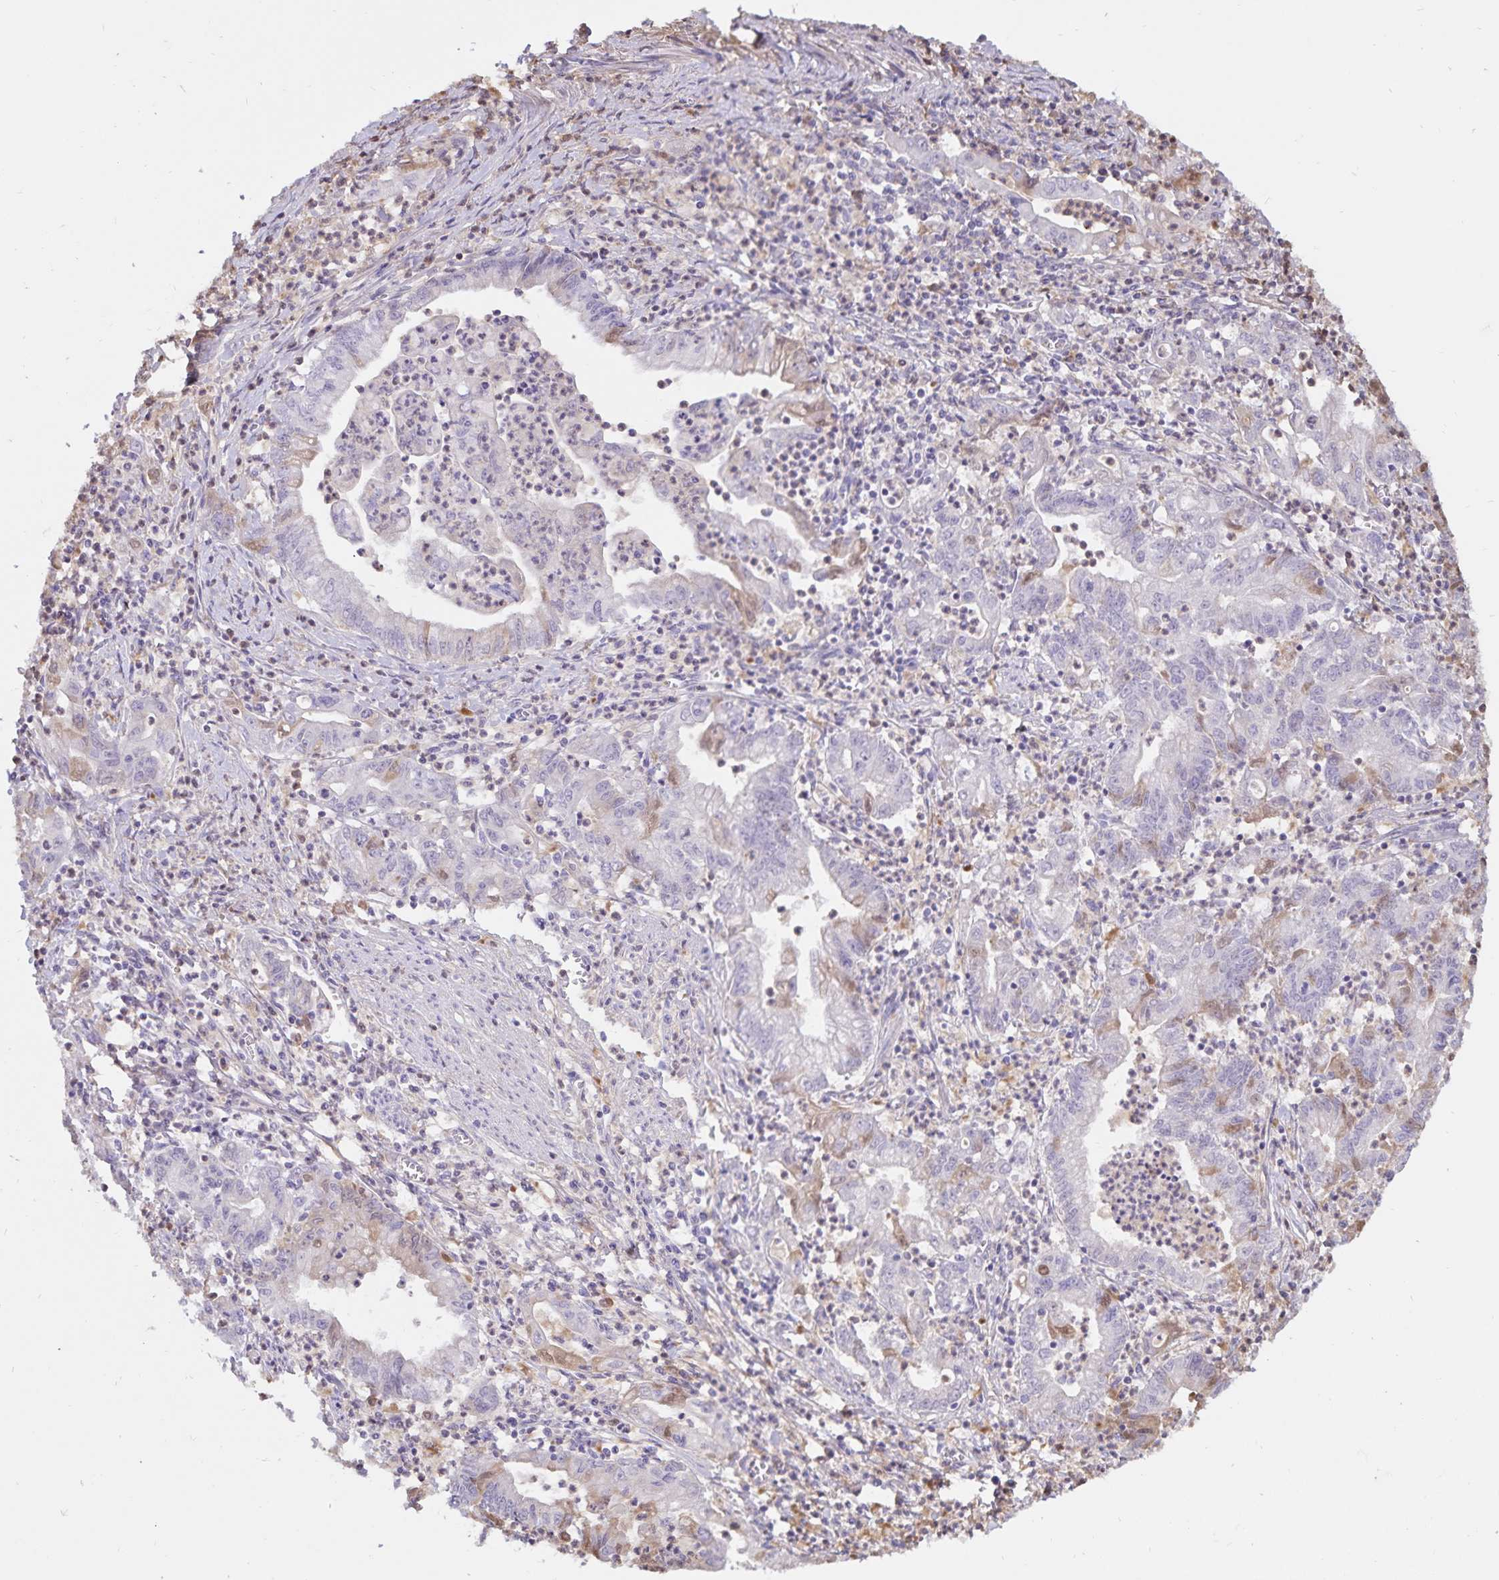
{"staining": {"intensity": "weak", "quantity": "<25%", "location": "cytoplasmic/membranous"}, "tissue": "stomach cancer", "cell_type": "Tumor cells", "image_type": "cancer", "snomed": [{"axis": "morphology", "description": "Adenocarcinoma, NOS"}, {"axis": "topography", "description": "Stomach, upper"}], "caption": "Immunohistochemistry micrograph of neoplastic tissue: stomach cancer stained with DAB (3,3'-diaminobenzidine) reveals no significant protein staining in tumor cells. (DAB immunohistochemistry visualized using brightfield microscopy, high magnification).", "gene": "FGG", "patient": {"sex": "female", "age": 79}}